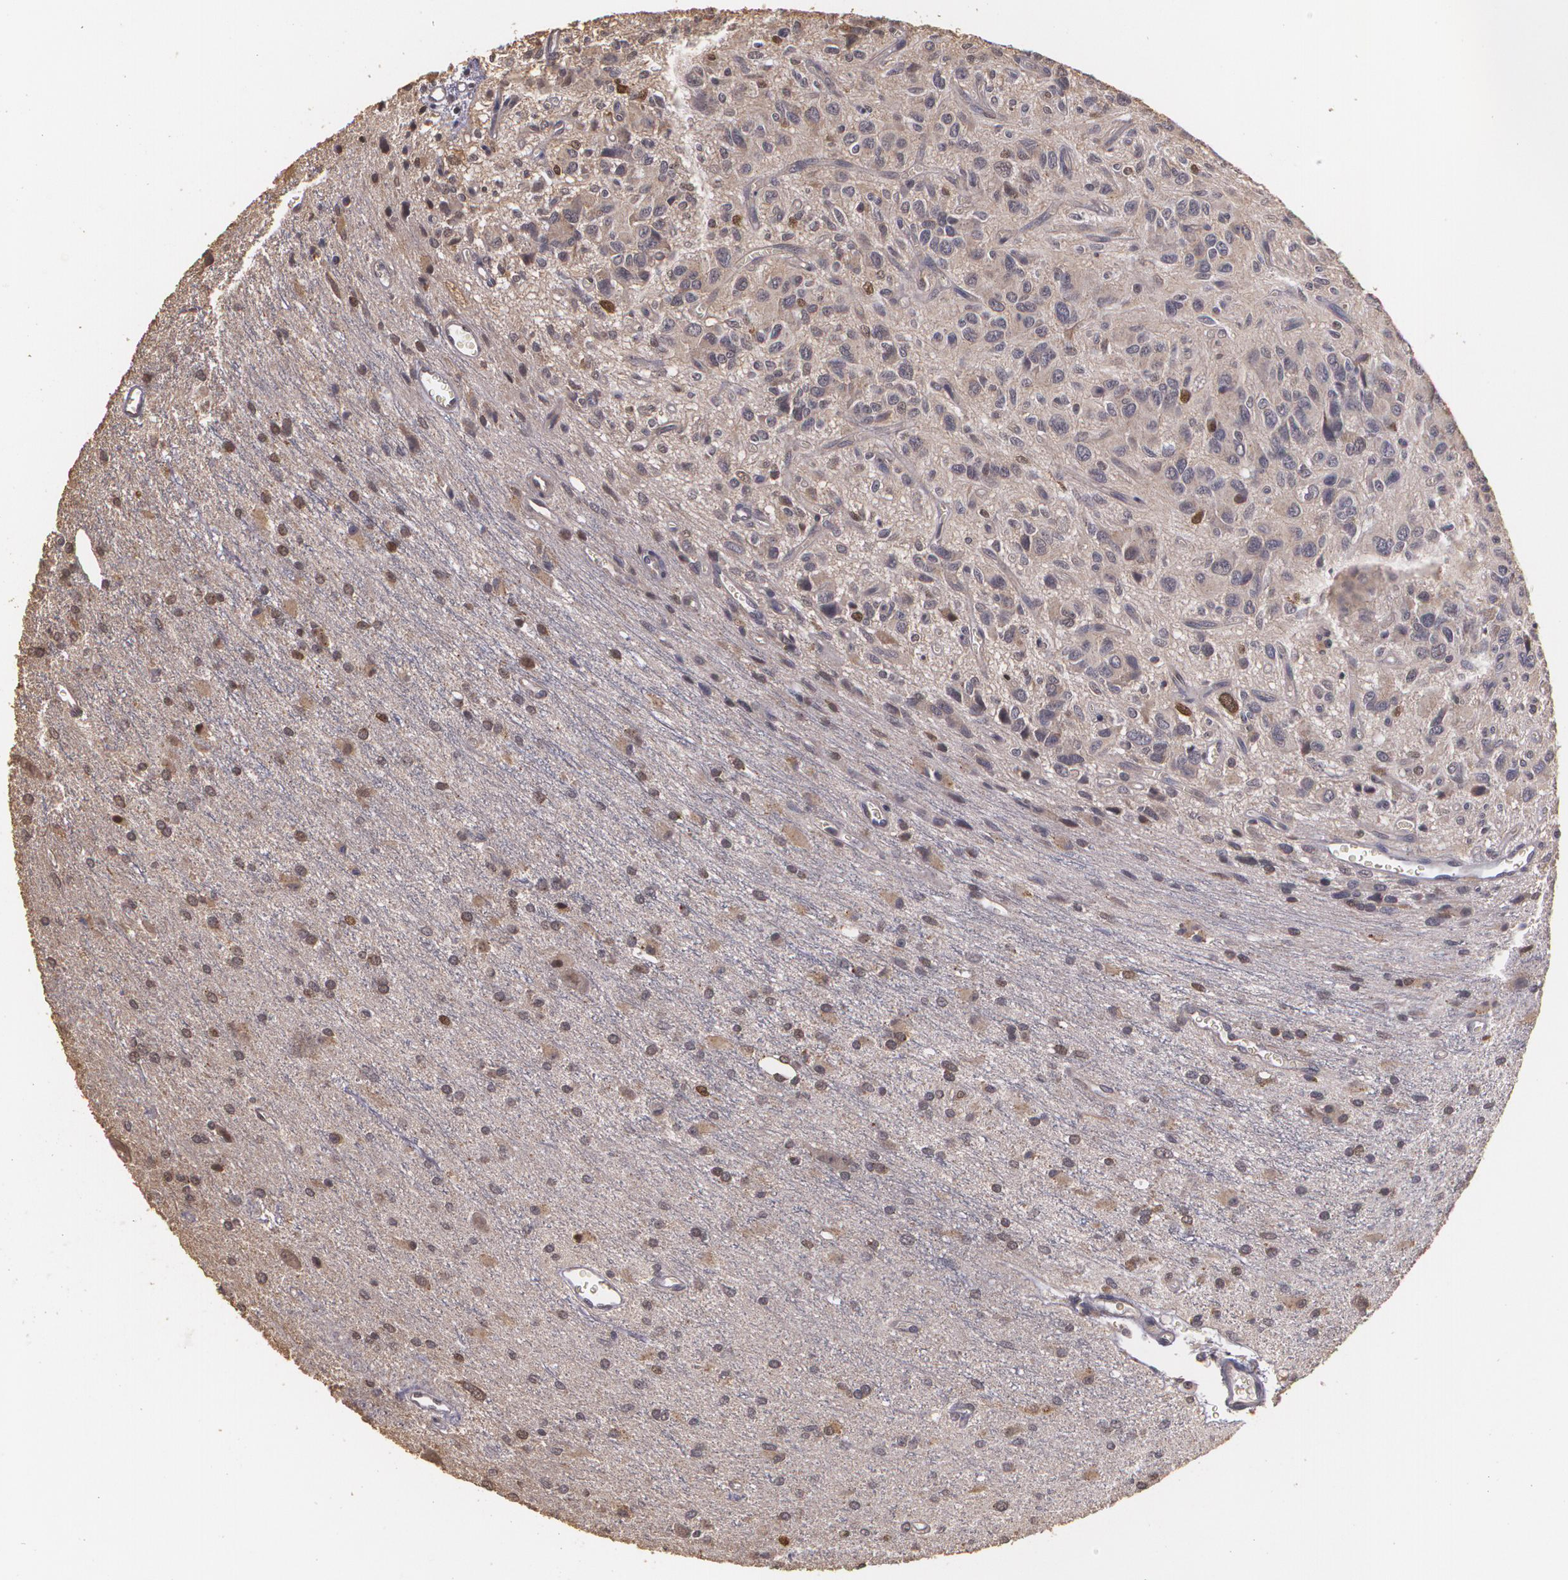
{"staining": {"intensity": "moderate", "quantity": "25%-75%", "location": "cytoplasmic/membranous,nuclear"}, "tissue": "glioma", "cell_type": "Tumor cells", "image_type": "cancer", "snomed": [{"axis": "morphology", "description": "Glioma, malignant, Low grade"}, {"axis": "topography", "description": "Brain"}], "caption": "A brown stain shows moderate cytoplasmic/membranous and nuclear expression of a protein in human glioma tumor cells. (IHC, brightfield microscopy, high magnification).", "gene": "BRCA1", "patient": {"sex": "female", "age": 15}}